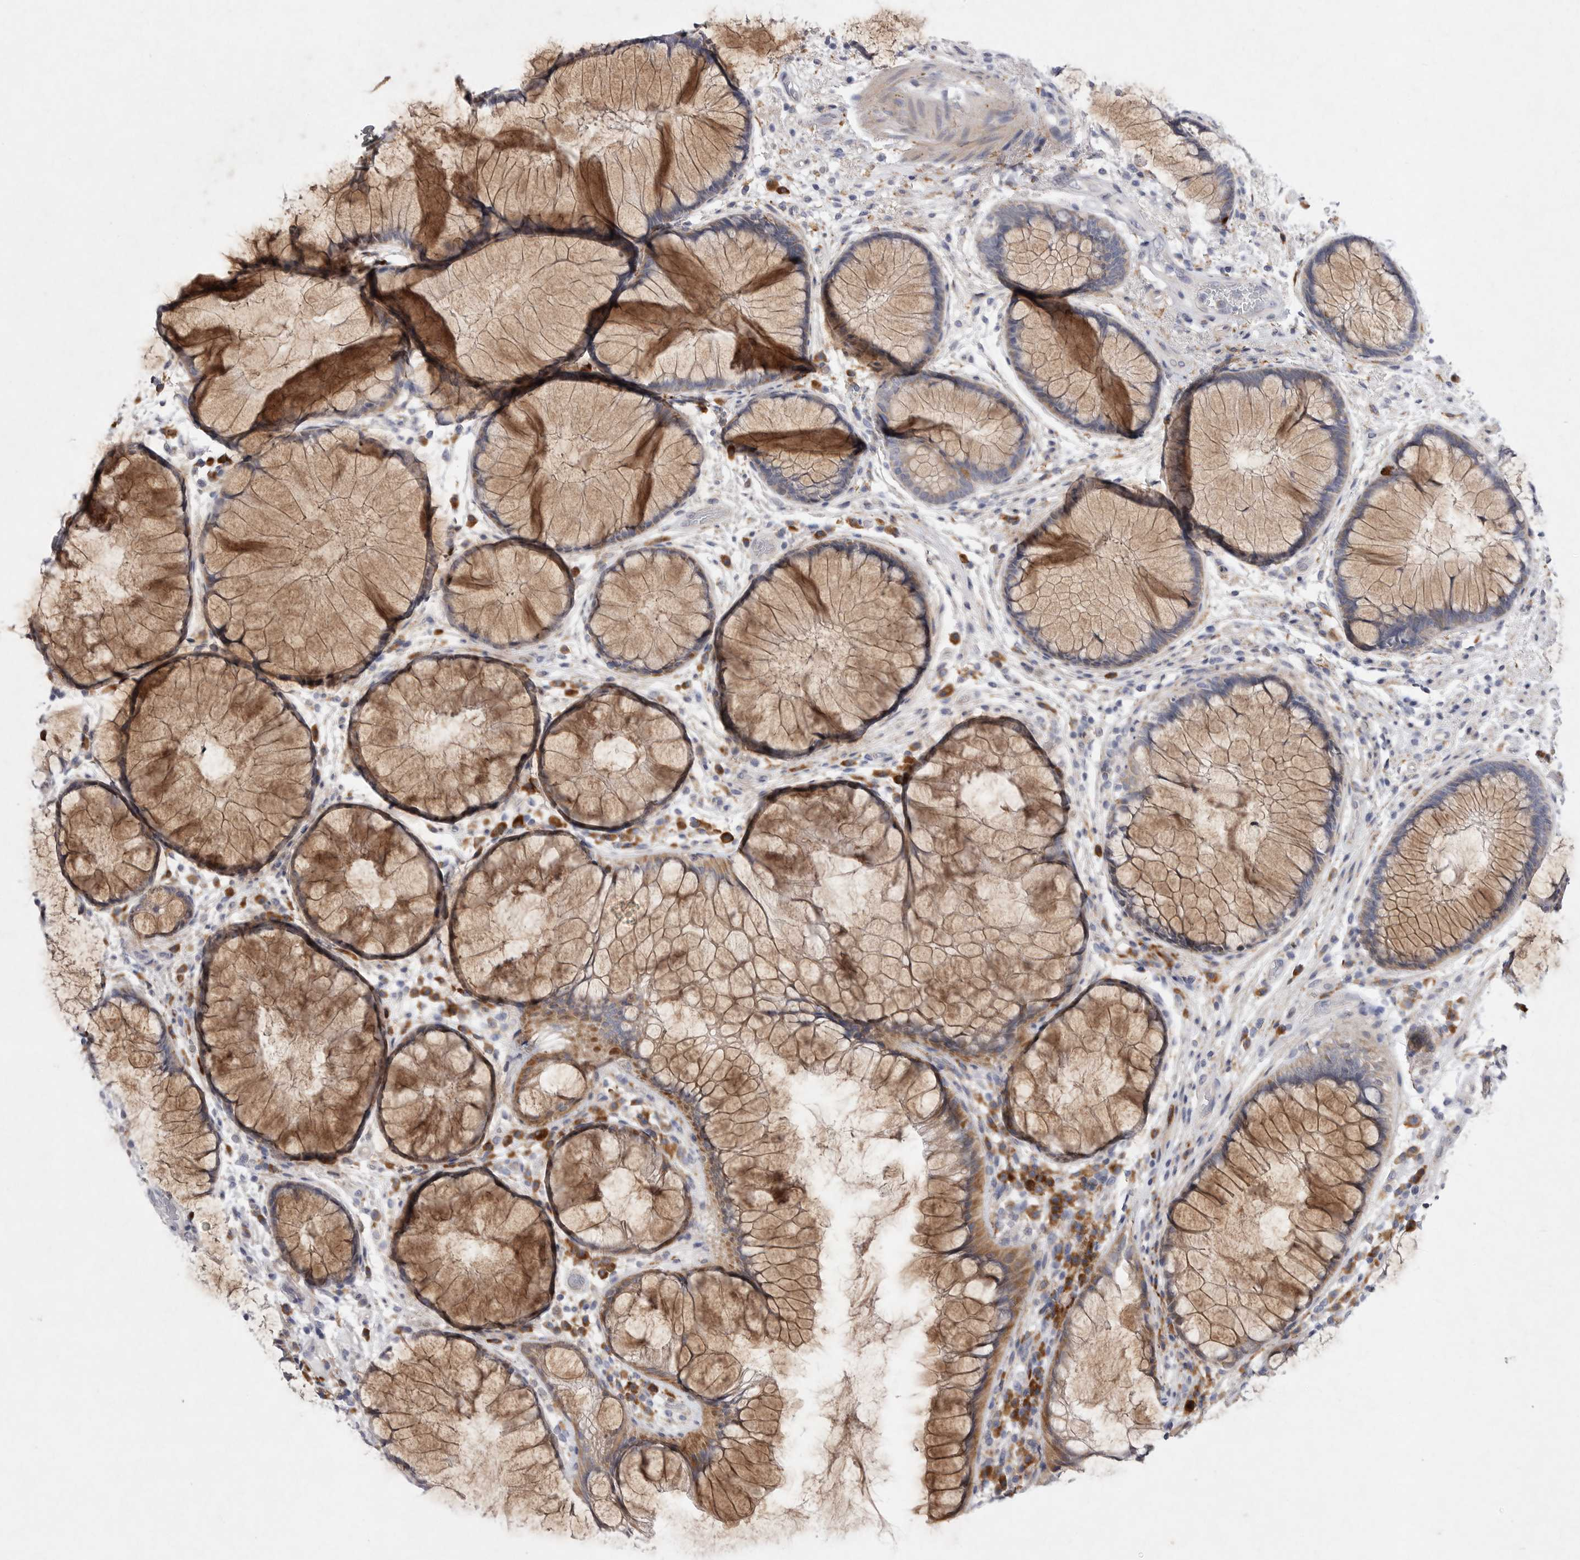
{"staining": {"intensity": "moderate", "quantity": ">75%", "location": "cytoplasmic/membranous"}, "tissue": "rectum", "cell_type": "Glandular cells", "image_type": "normal", "snomed": [{"axis": "morphology", "description": "Normal tissue, NOS"}, {"axis": "topography", "description": "Rectum"}], "caption": "Glandular cells display medium levels of moderate cytoplasmic/membranous staining in about >75% of cells in normal rectum.", "gene": "EDEM3", "patient": {"sex": "male", "age": 51}}